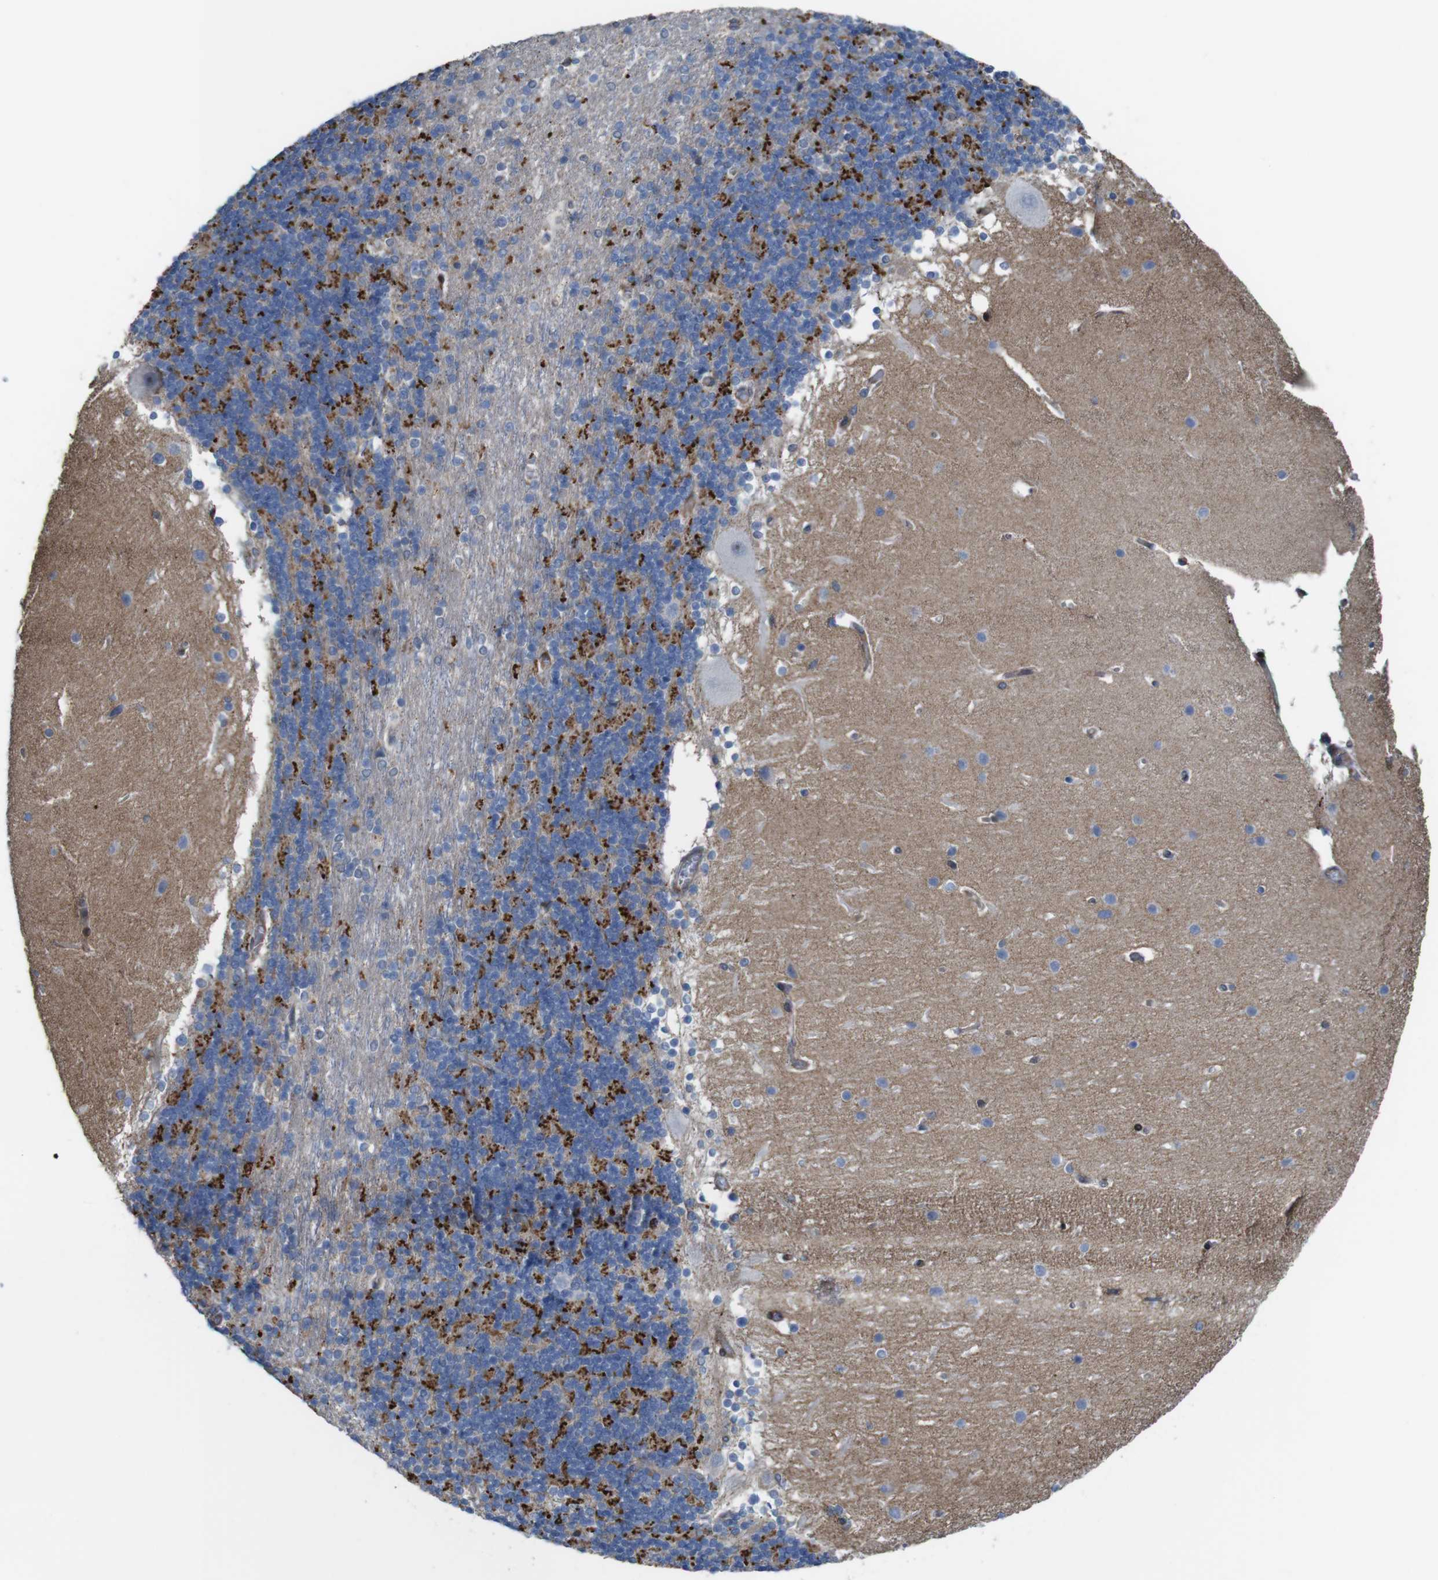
{"staining": {"intensity": "strong", "quantity": "<25%", "location": "cytoplasmic/membranous"}, "tissue": "cerebellum", "cell_type": "Cells in granular layer", "image_type": "normal", "snomed": [{"axis": "morphology", "description": "Normal tissue, NOS"}, {"axis": "topography", "description": "Cerebellum"}], "caption": "DAB (3,3'-diaminobenzidine) immunohistochemical staining of normal human cerebellum reveals strong cytoplasmic/membranous protein expression in approximately <25% of cells in granular layer. The staining was performed using DAB to visualize the protein expression in brown, while the nuclei were stained in blue with hematoxylin (Magnification: 20x).", "gene": "PCOLCE2", "patient": {"sex": "female", "age": 19}}